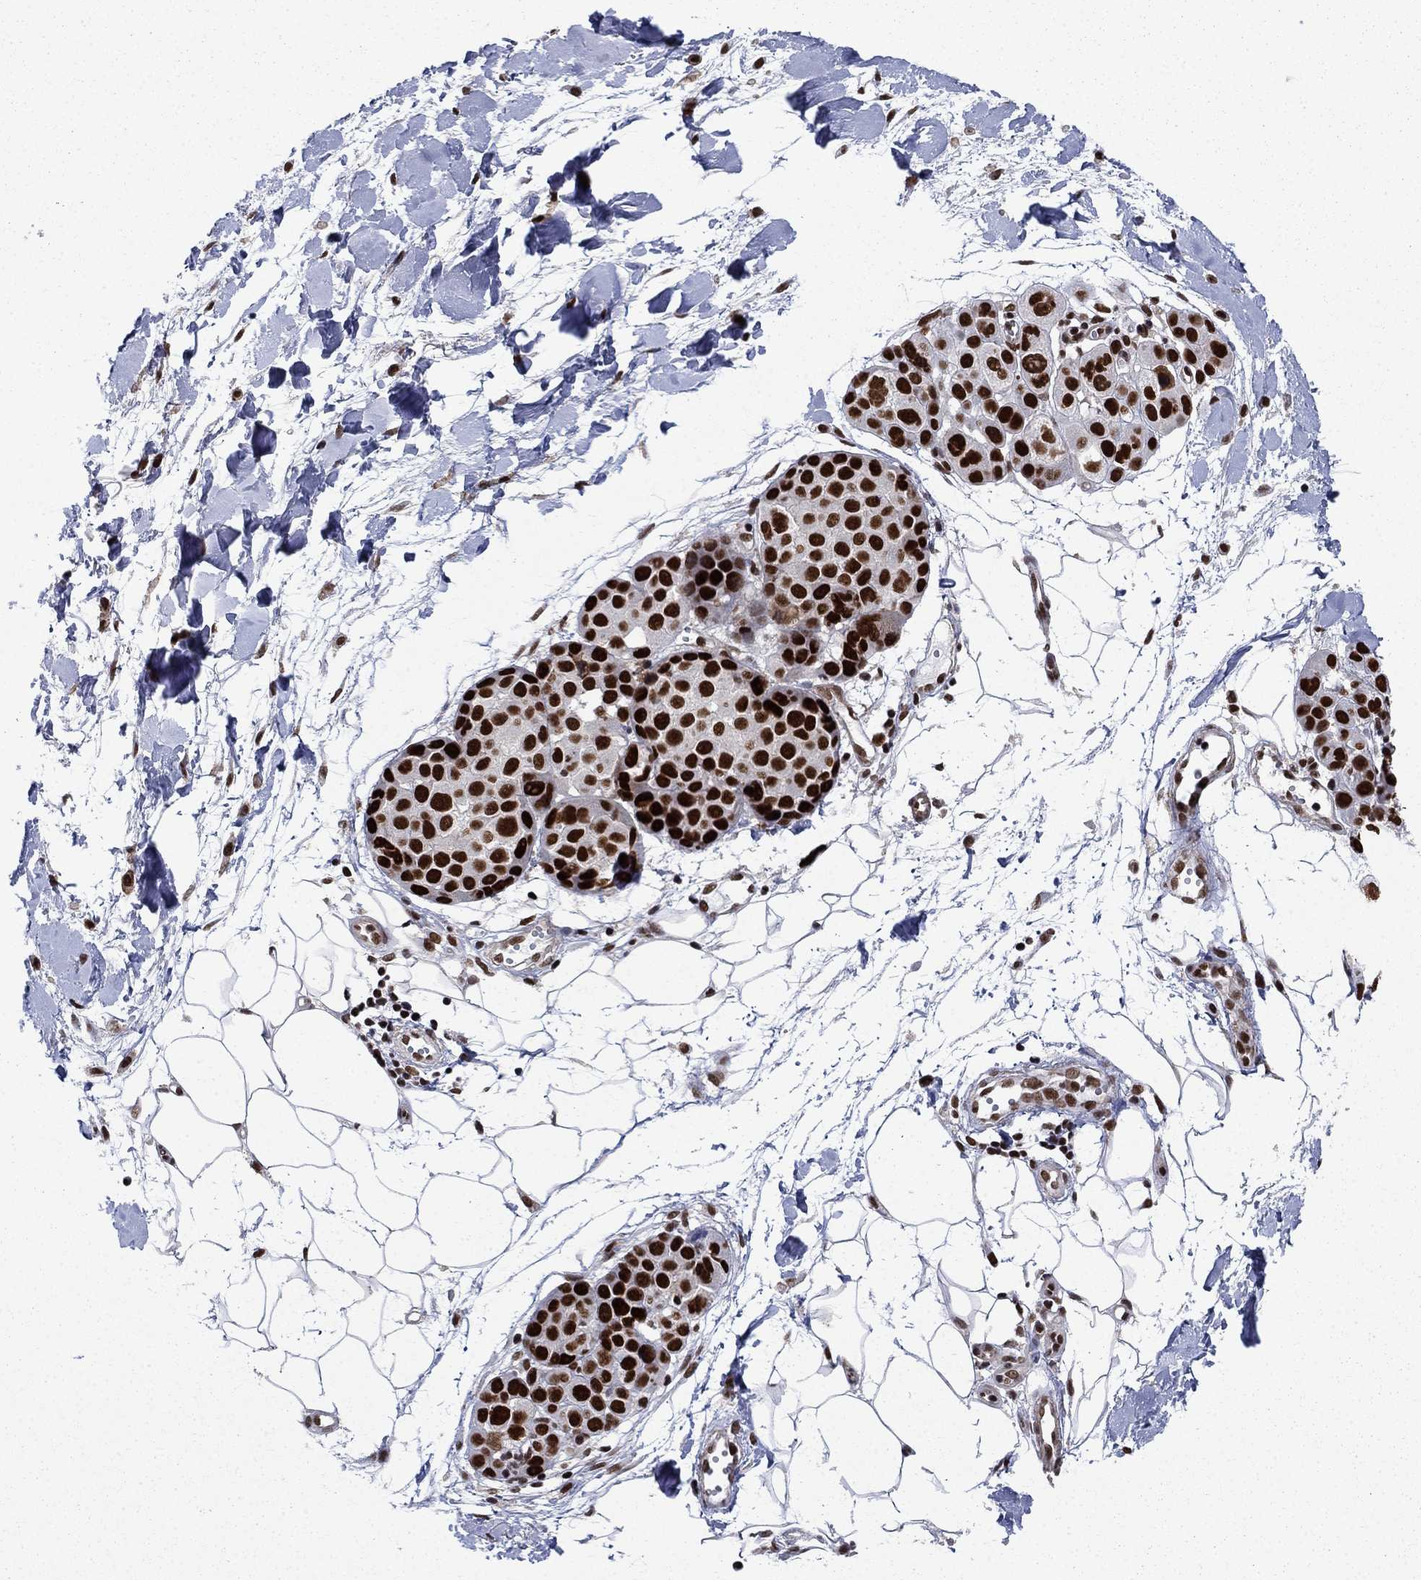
{"staining": {"intensity": "strong", "quantity": ">75%", "location": "nuclear"}, "tissue": "melanoma", "cell_type": "Tumor cells", "image_type": "cancer", "snomed": [{"axis": "morphology", "description": "Malignant melanoma, NOS"}, {"axis": "topography", "description": "Skin"}], "caption": "This is a photomicrograph of IHC staining of melanoma, which shows strong expression in the nuclear of tumor cells.", "gene": "RPRD1B", "patient": {"sex": "female", "age": 86}}